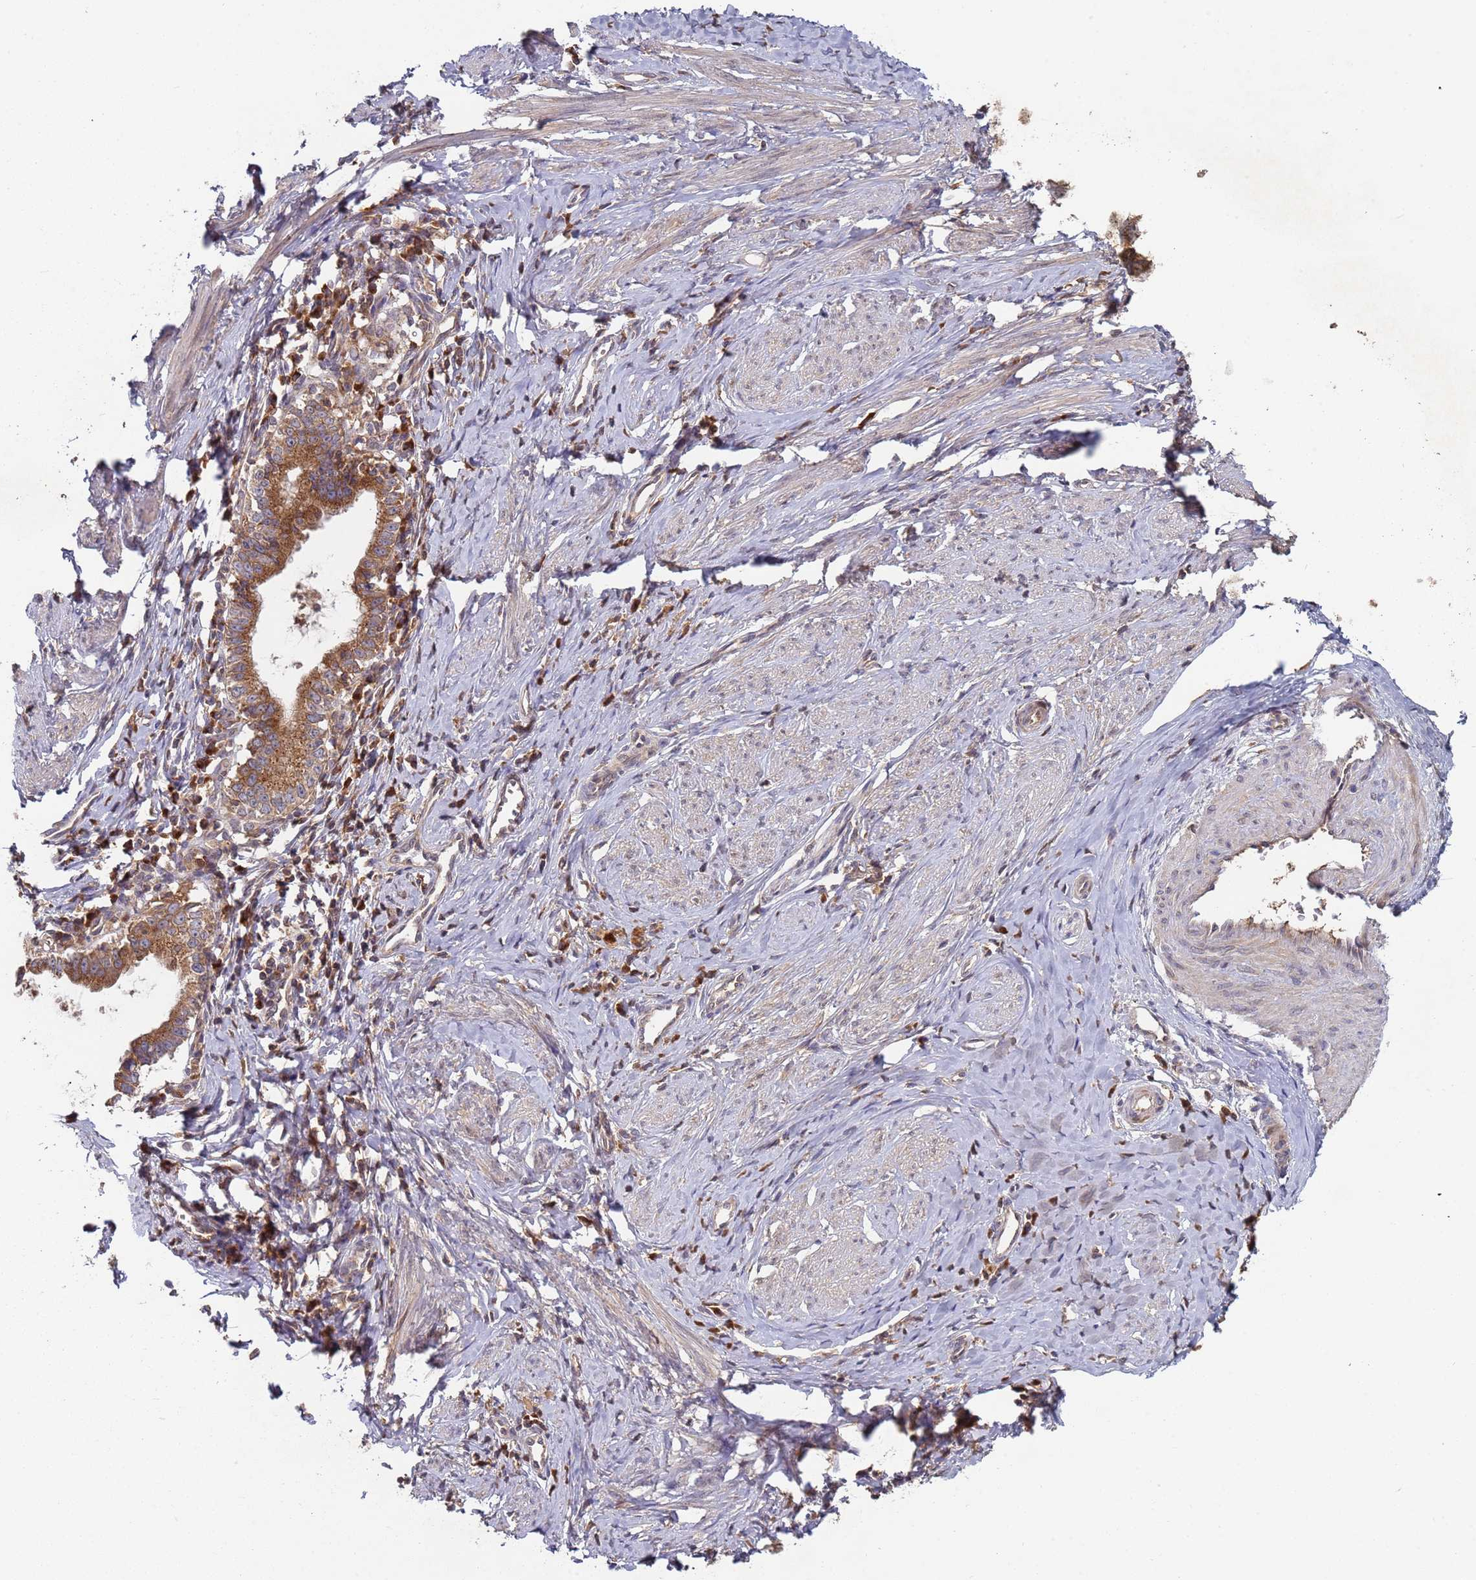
{"staining": {"intensity": "moderate", "quantity": ">75%", "location": "cytoplasmic/membranous"}, "tissue": "cervical cancer", "cell_type": "Tumor cells", "image_type": "cancer", "snomed": [{"axis": "morphology", "description": "Adenocarcinoma, NOS"}, {"axis": "topography", "description": "Cervix"}], "caption": "Immunohistochemistry of human cervical cancer exhibits medium levels of moderate cytoplasmic/membranous expression in approximately >75% of tumor cells.", "gene": "OR5A2", "patient": {"sex": "female", "age": 36}}